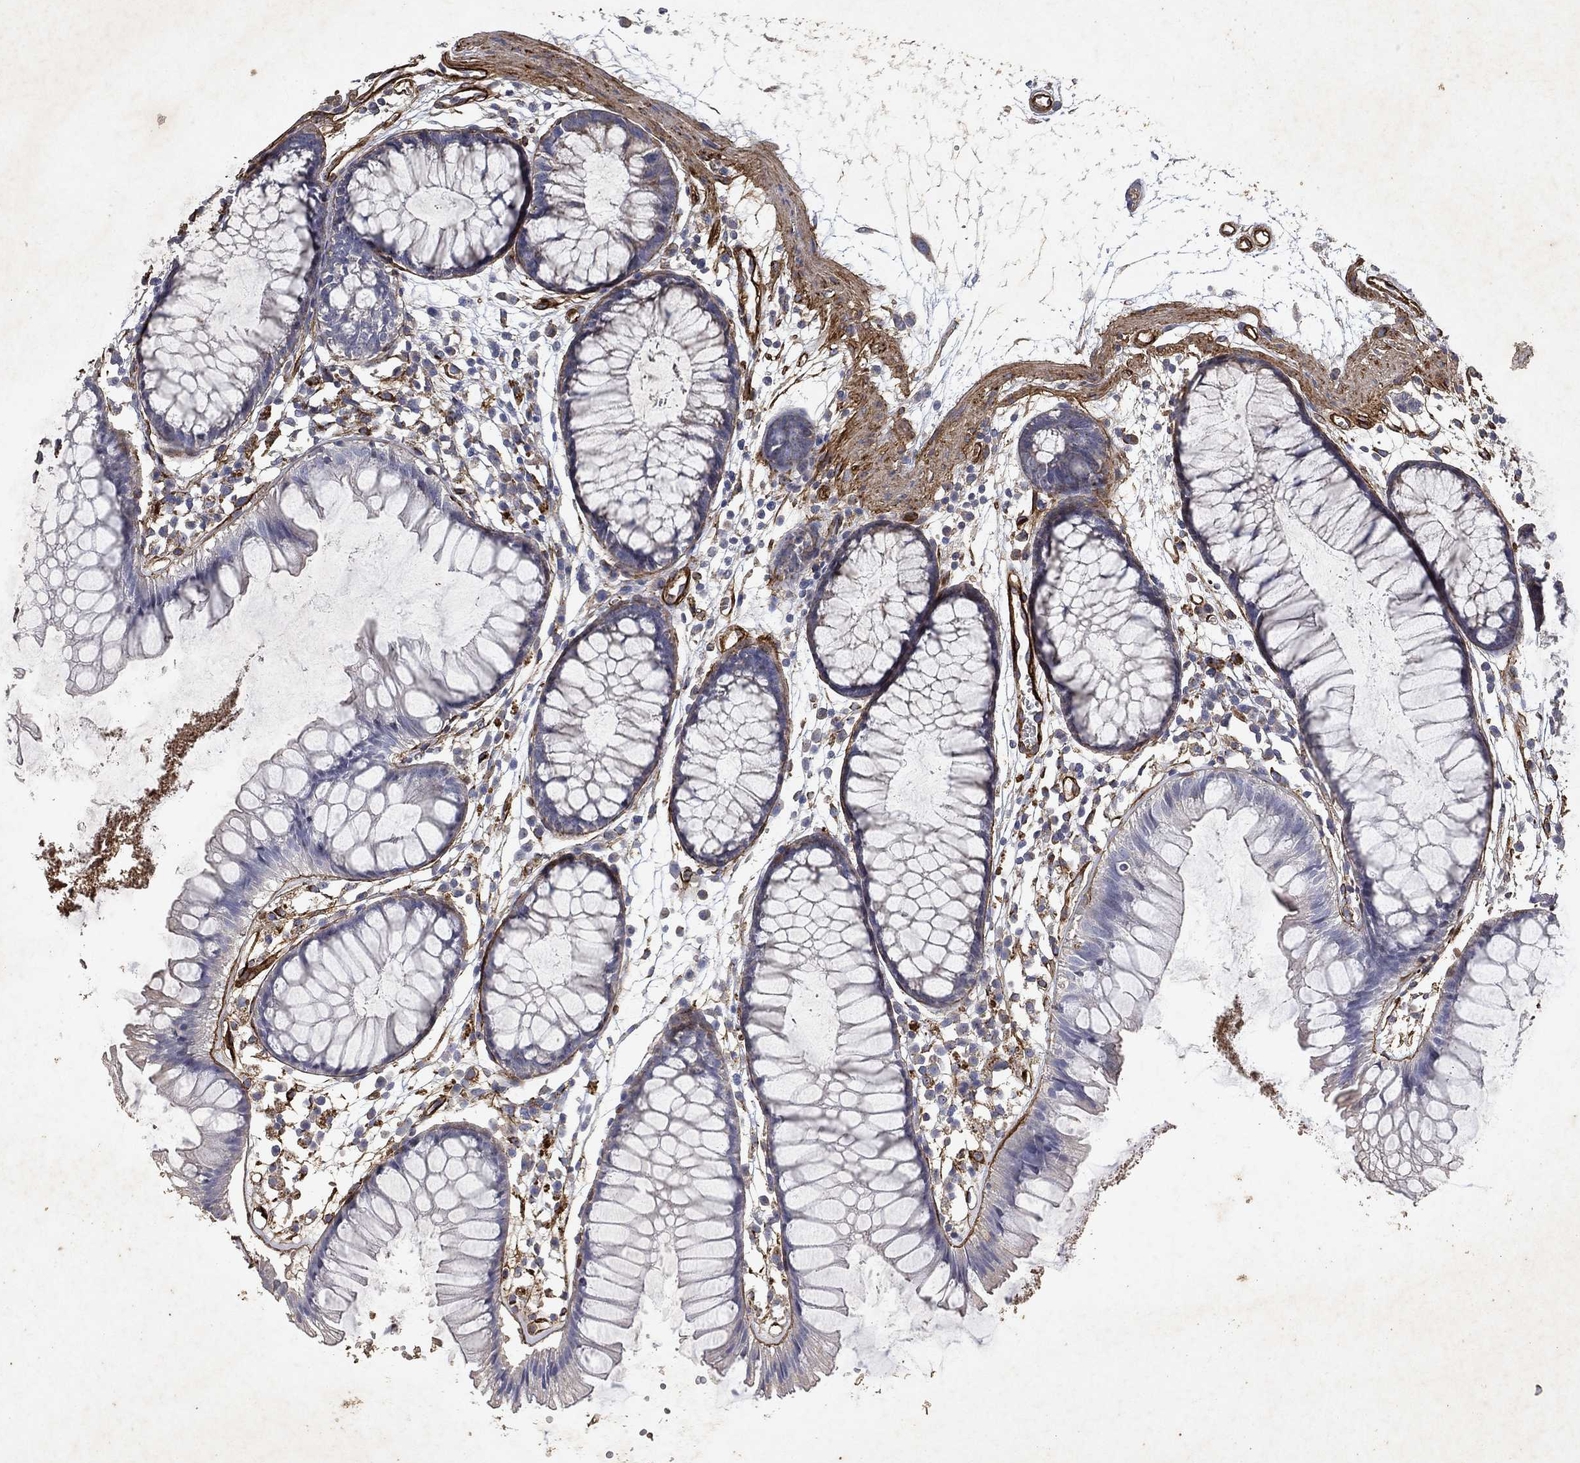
{"staining": {"intensity": "strong", "quantity": ">75%", "location": "cytoplasmic/membranous"}, "tissue": "colon", "cell_type": "Endothelial cells", "image_type": "normal", "snomed": [{"axis": "morphology", "description": "Normal tissue, NOS"}, {"axis": "morphology", "description": "Adenocarcinoma, NOS"}, {"axis": "topography", "description": "Colon"}], "caption": "An immunohistochemistry (IHC) image of normal tissue is shown. Protein staining in brown labels strong cytoplasmic/membranous positivity in colon within endothelial cells.", "gene": "COL4A2", "patient": {"sex": "male", "age": 65}}